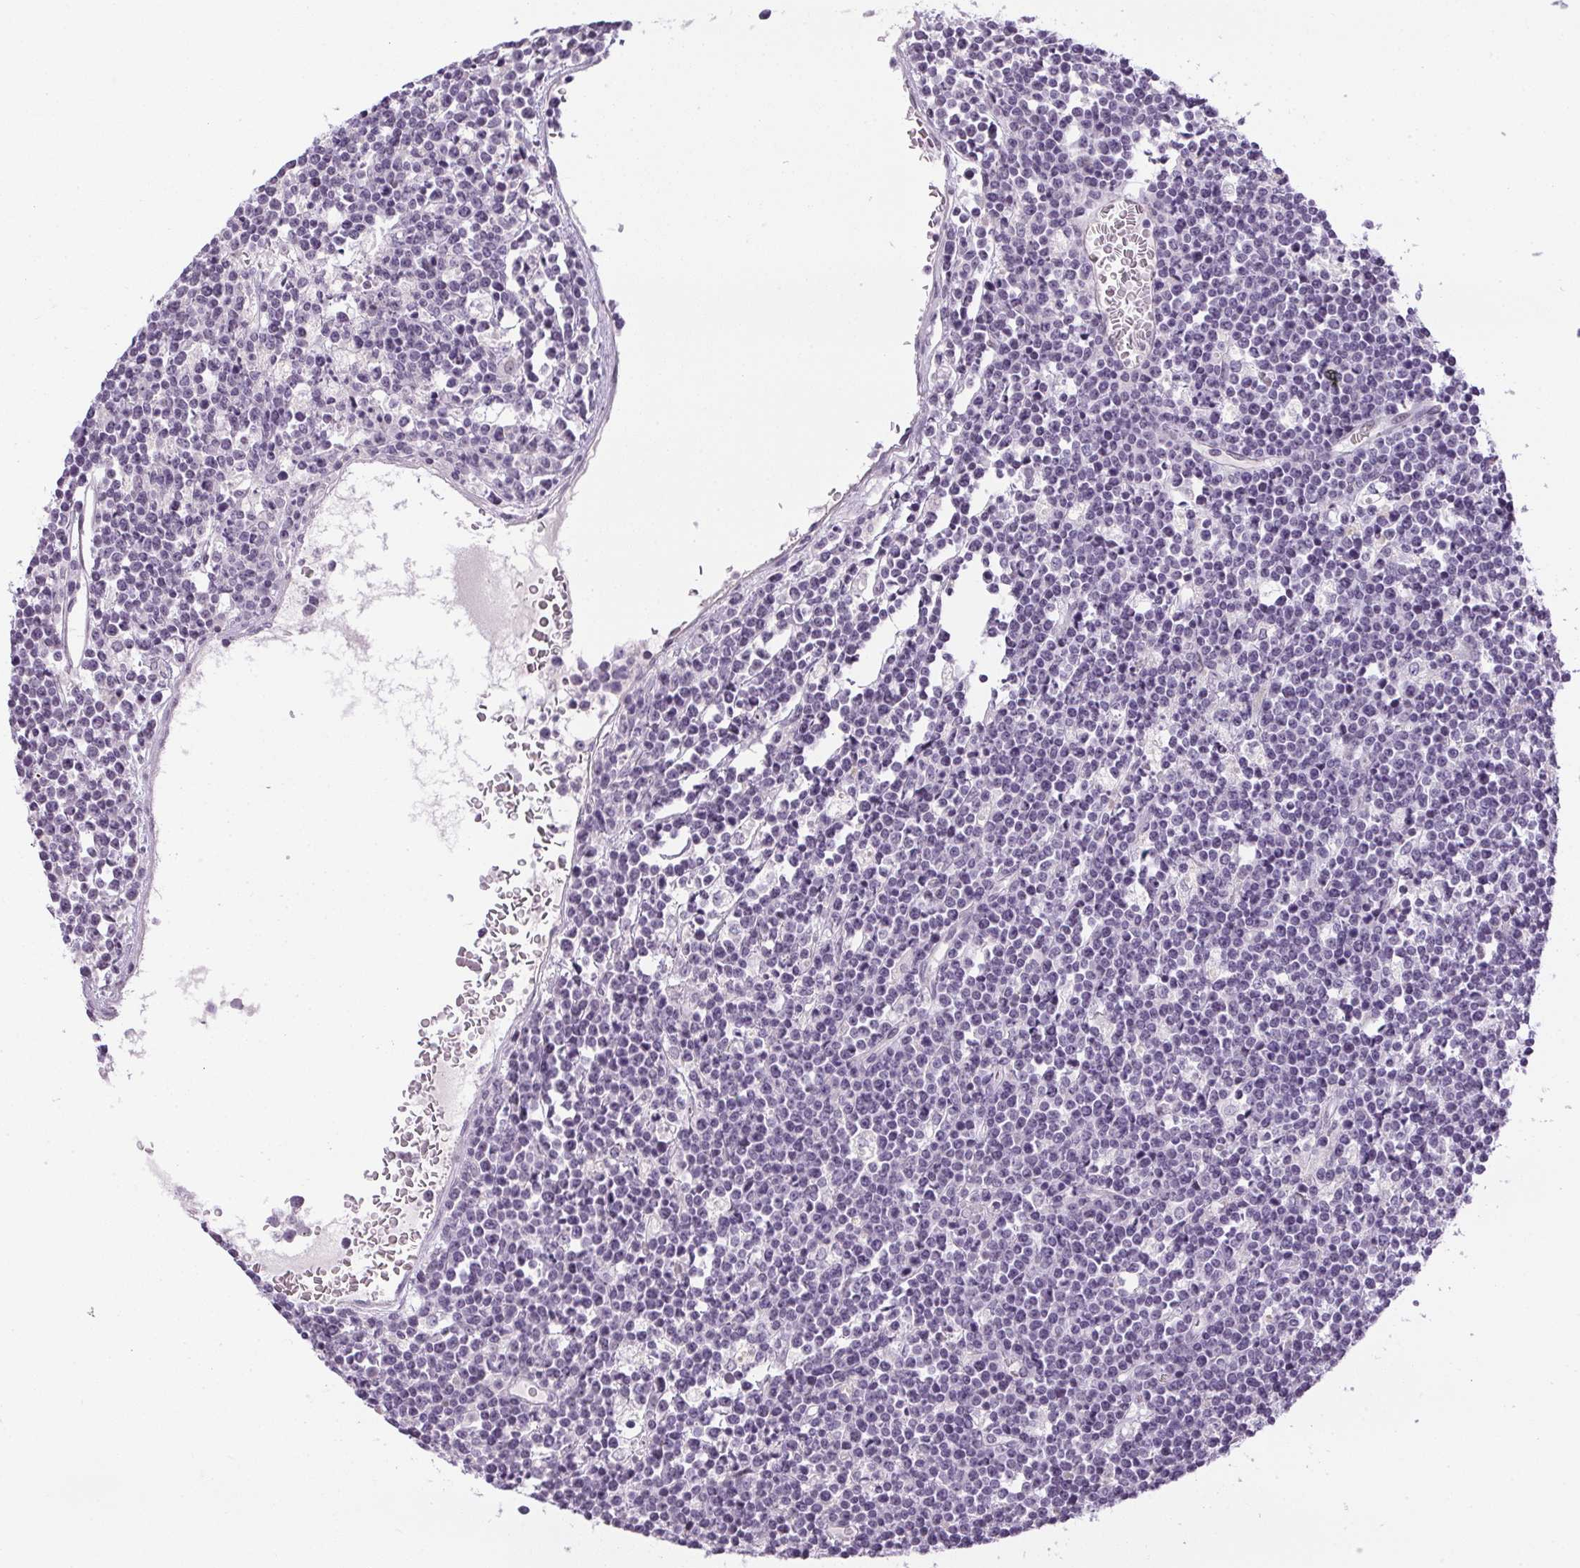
{"staining": {"intensity": "negative", "quantity": "none", "location": "none"}, "tissue": "lymphoma", "cell_type": "Tumor cells", "image_type": "cancer", "snomed": [{"axis": "morphology", "description": "Malignant lymphoma, non-Hodgkin's type, High grade"}, {"axis": "topography", "description": "Ovary"}], "caption": "Immunohistochemistry of human lymphoma displays no staining in tumor cells.", "gene": "GSDMC", "patient": {"sex": "female", "age": 56}}